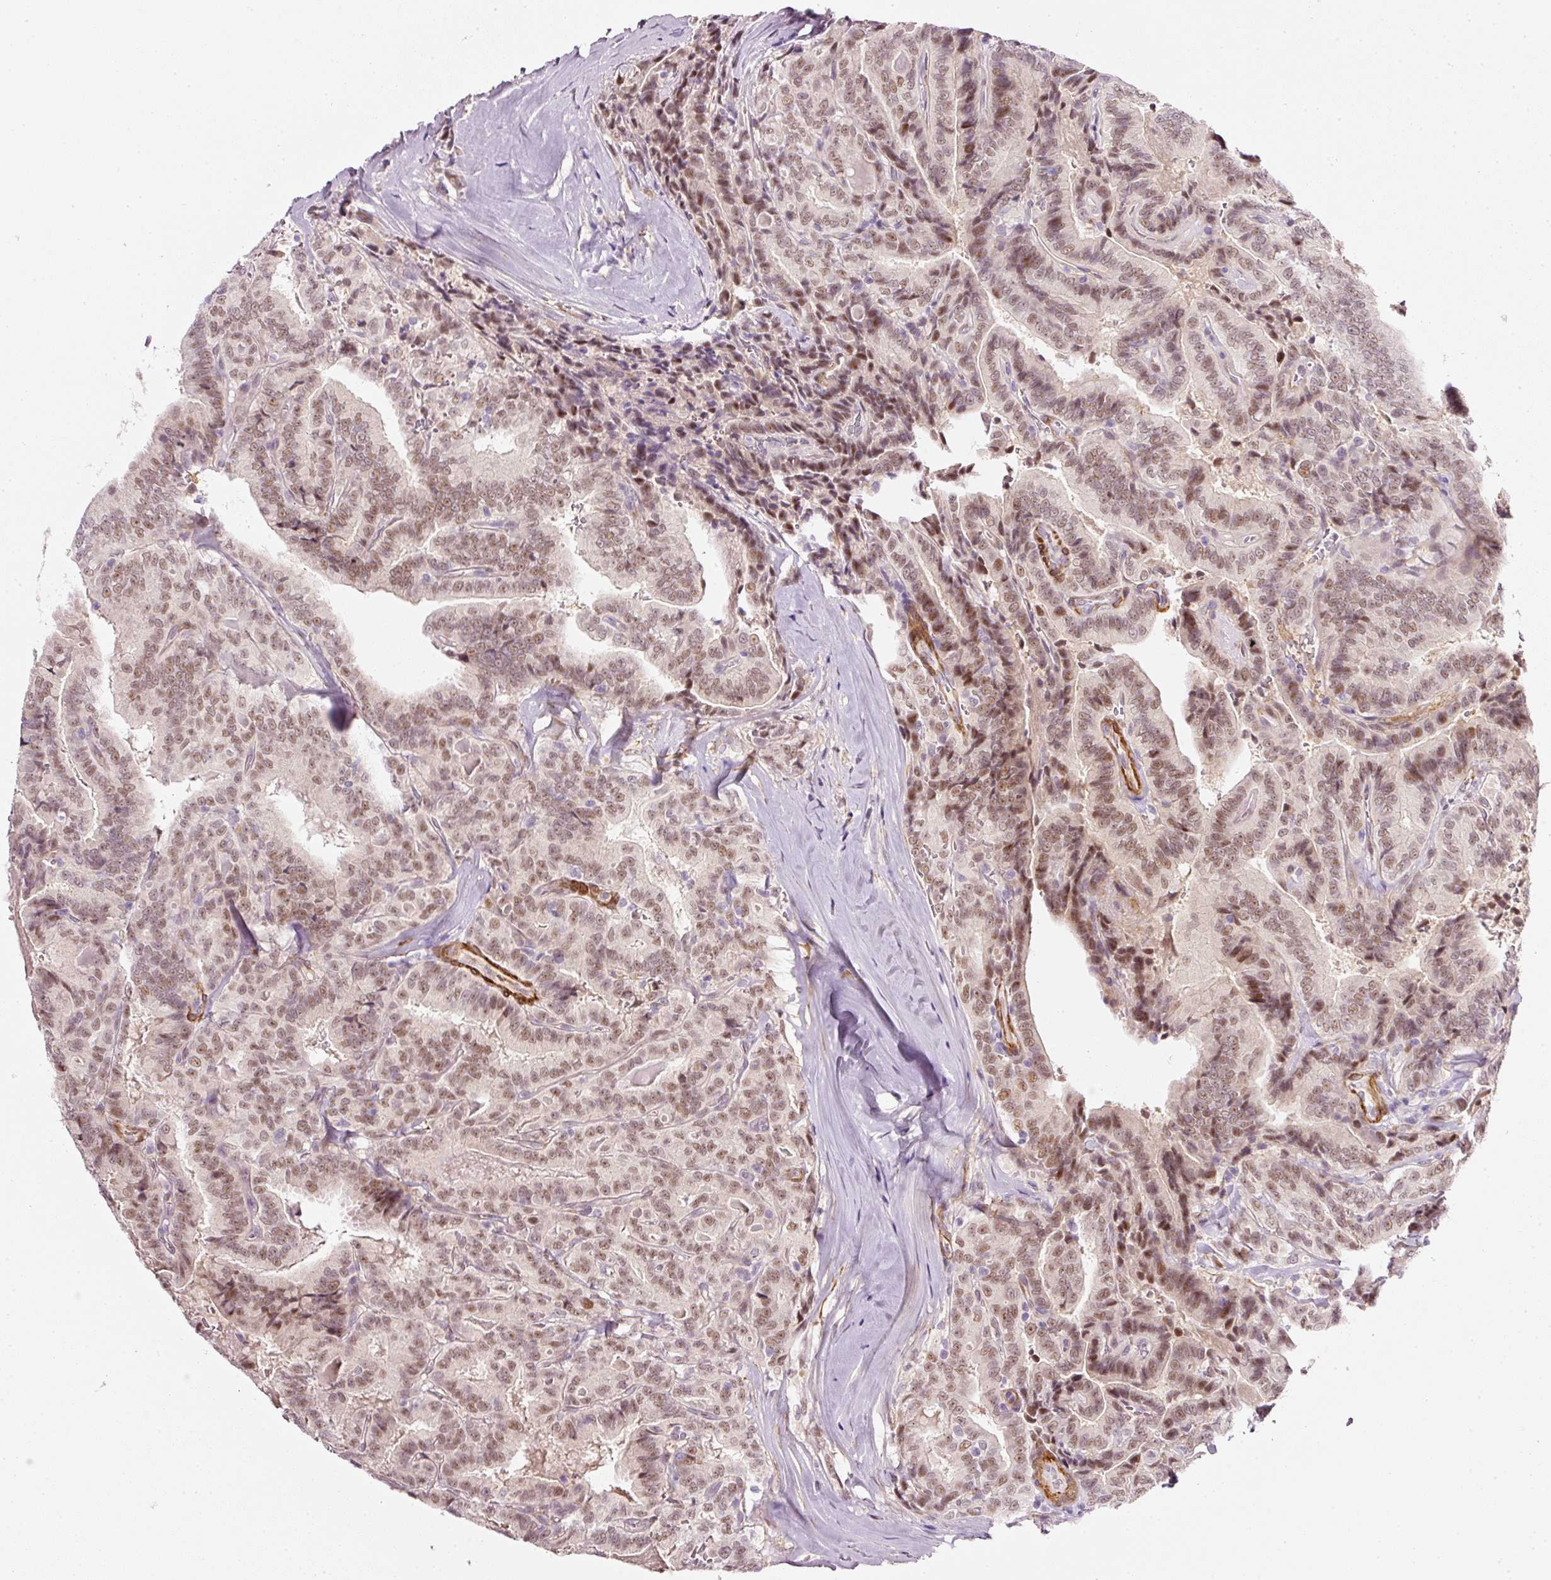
{"staining": {"intensity": "moderate", "quantity": ">75%", "location": "nuclear"}, "tissue": "thyroid cancer", "cell_type": "Tumor cells", "image_type": "cancer", "snomed": [{"axis": "morphology", "description": "Papillary adenocarcinoma, NOS"}, {"axis": "topography", "description": "Thyroid gland"}], "caption": "Thyroid cancer (papillary adenocarcinoma) stained with a protein marker shows moderate staining in tumor cells.", "gene": "TOGARAM1", "patient": {"sex": "male", "age": 61}}